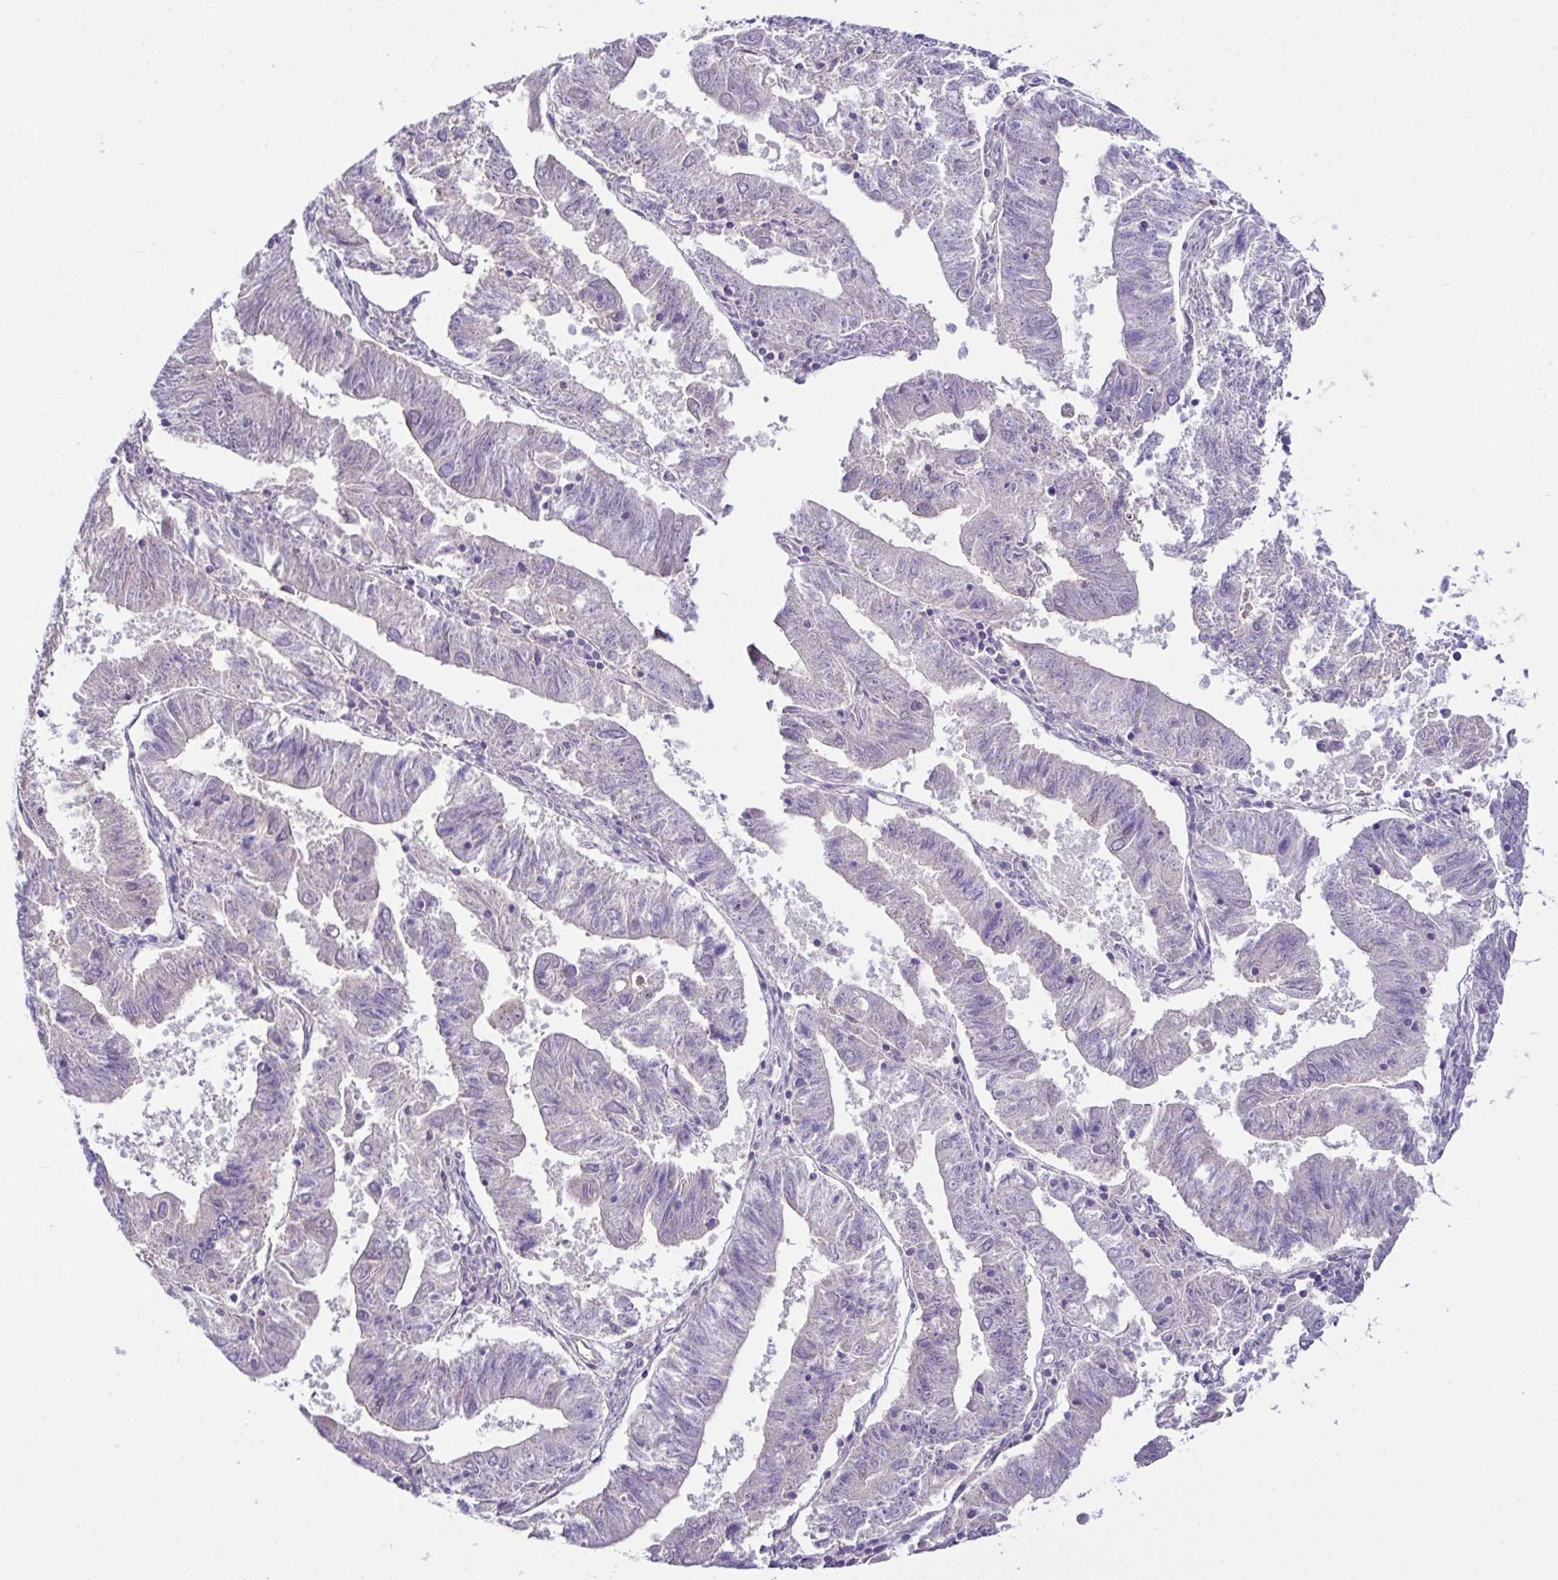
{"staining": {"intensity": "negative", "quantity": "none", "location": "none"}, "tissue": "endometrial cancer", "cell_type": "Tumor cells", "image_type": "cancer", "snomed": [{"axis": "morphology", "description": "Adenocarcinoma, NOS"}, {"axis": "topography", "description": "Endometrium"}], "caption": "DAB (3,3'-diaminobenzidine) immunohistochemical staining of adenocarcinoma (endometrial) shows no significant staining in tumor cells.", "gene": "D2HGDH", "patient": {"sex": "female", "age": 82}}